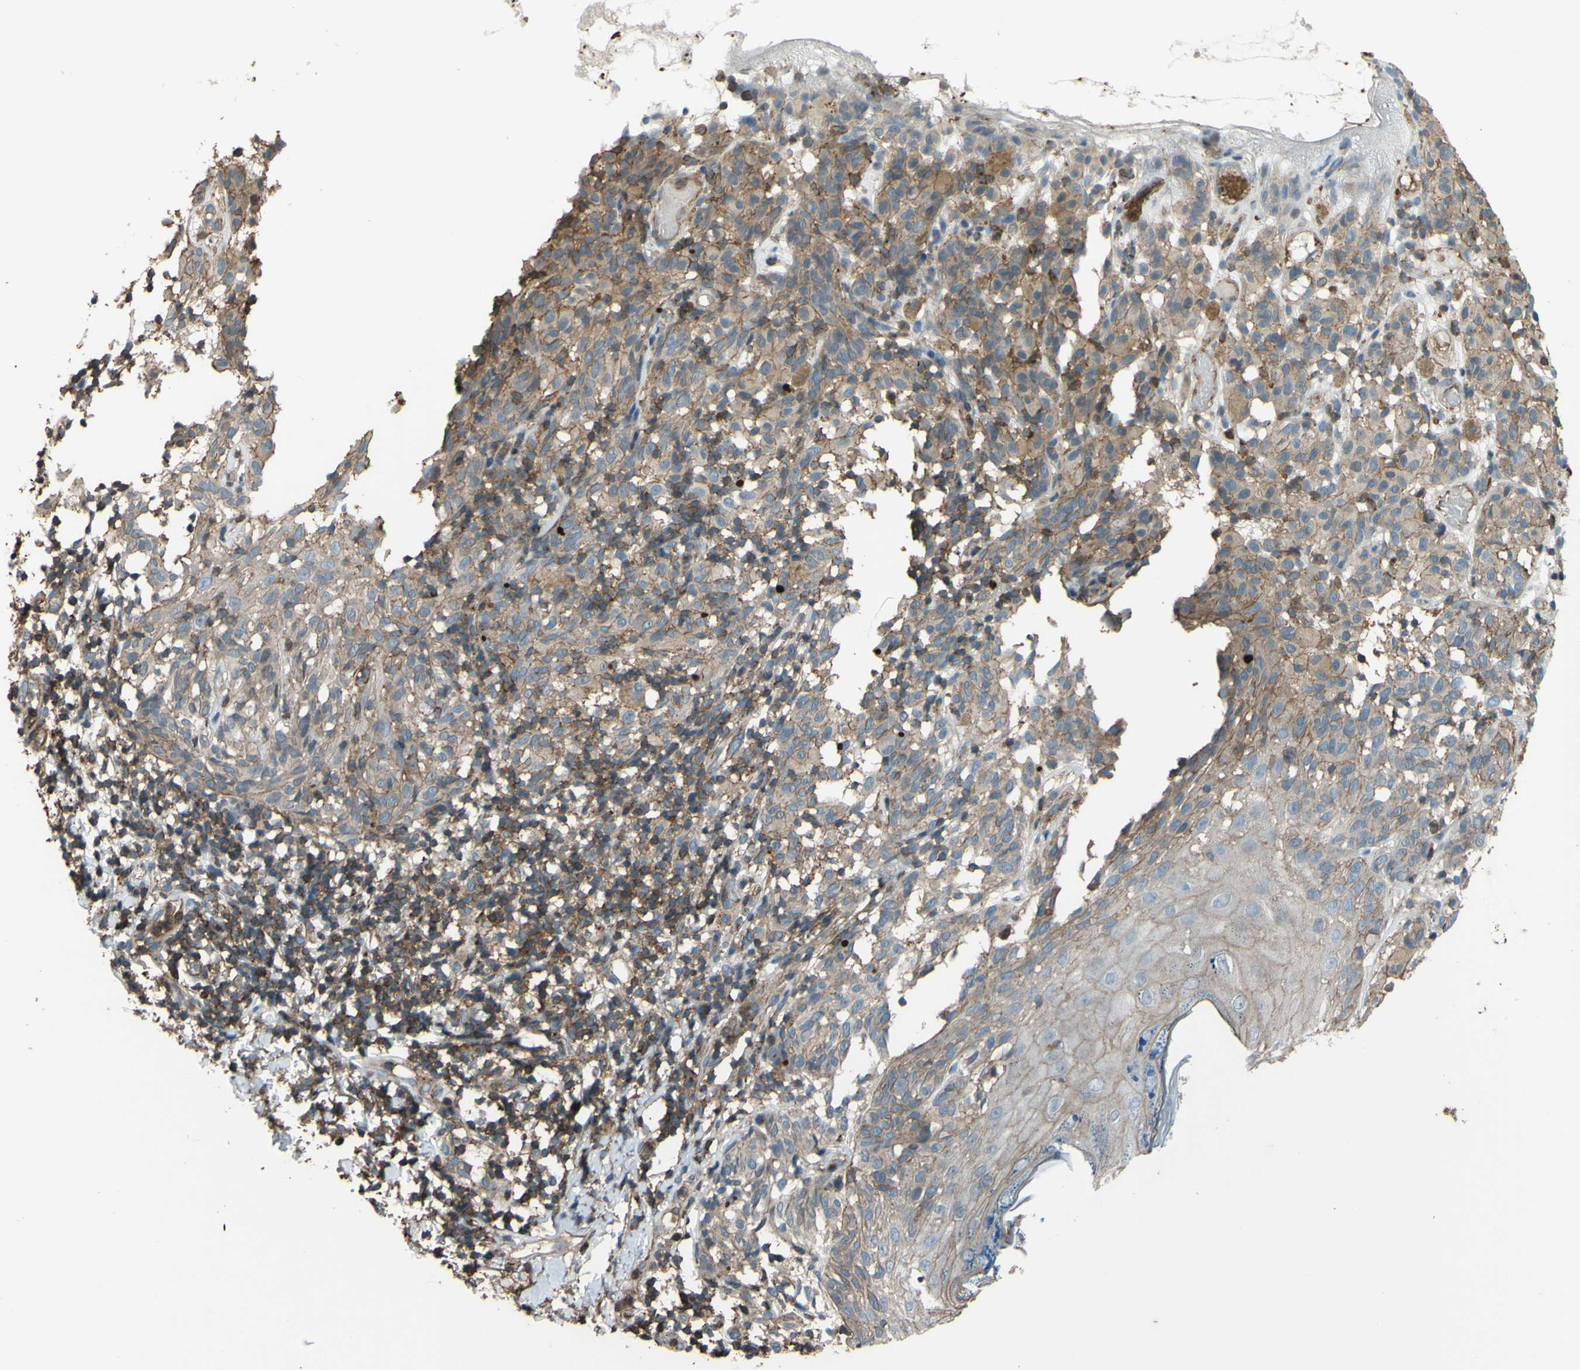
{"staining": {"intensity": "moderate", "quantity": "<25%", "location": "cytoplasmic/membranous"}, "tissue": "melanoma", "cell_type": "Tumor cells", "image_type": "cancer", "snomed": [{"axis": "morphology", "description": "Malignant melanoma, NOS"}, {"axis": "topography", "description": "Skin"}], "caption": "The image reveals immunohistochemical staining of melanoma. There is moderate cytoplasmic/membranous staining is identified in about <25% of tumor cells.", "gene": "ADD3", "patient": {"sex": "female", "age": 46}}